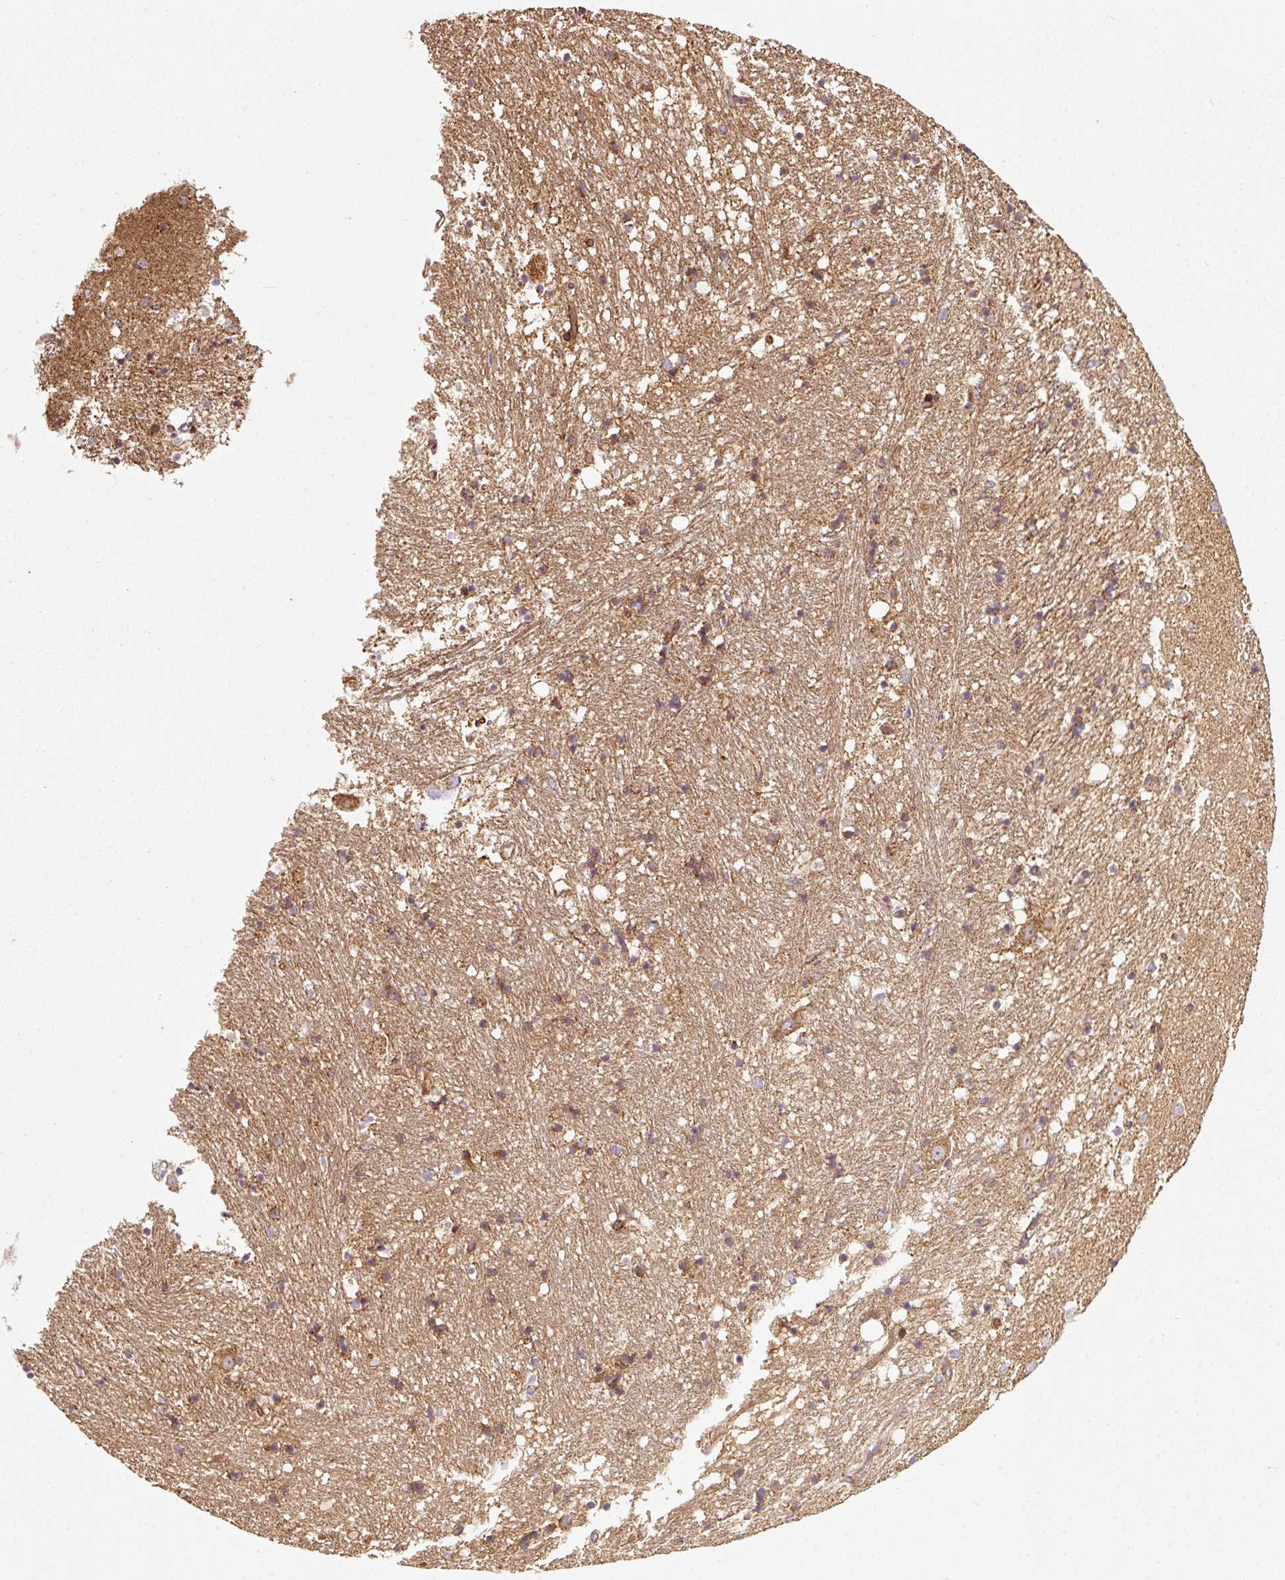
{"staining": {"intensity": "strong", "quantity": "25%-75%", "location": "cytoplasmic/membranous"}, "tissue": "caudate", "cell_type": "Glial cells", "image_type": "normal", "snomed": [{"axis": "morphology", "description": "Normal tissue, NOS"}, {"axis": "topography", "description": "Lateral ventricle wall"}], "caption": "Caudate was stained to show a protein in brown. There is high levels of strong cytoplasmic/membranous expression in approximately 25%-75% of glial cells. (DAB (3,3'-diaminobenzidine) IHC, brown staining for protein, blue staining for nuclei).", "gene": "ISCU", "patient": {"sex": "male", "age": 58}}